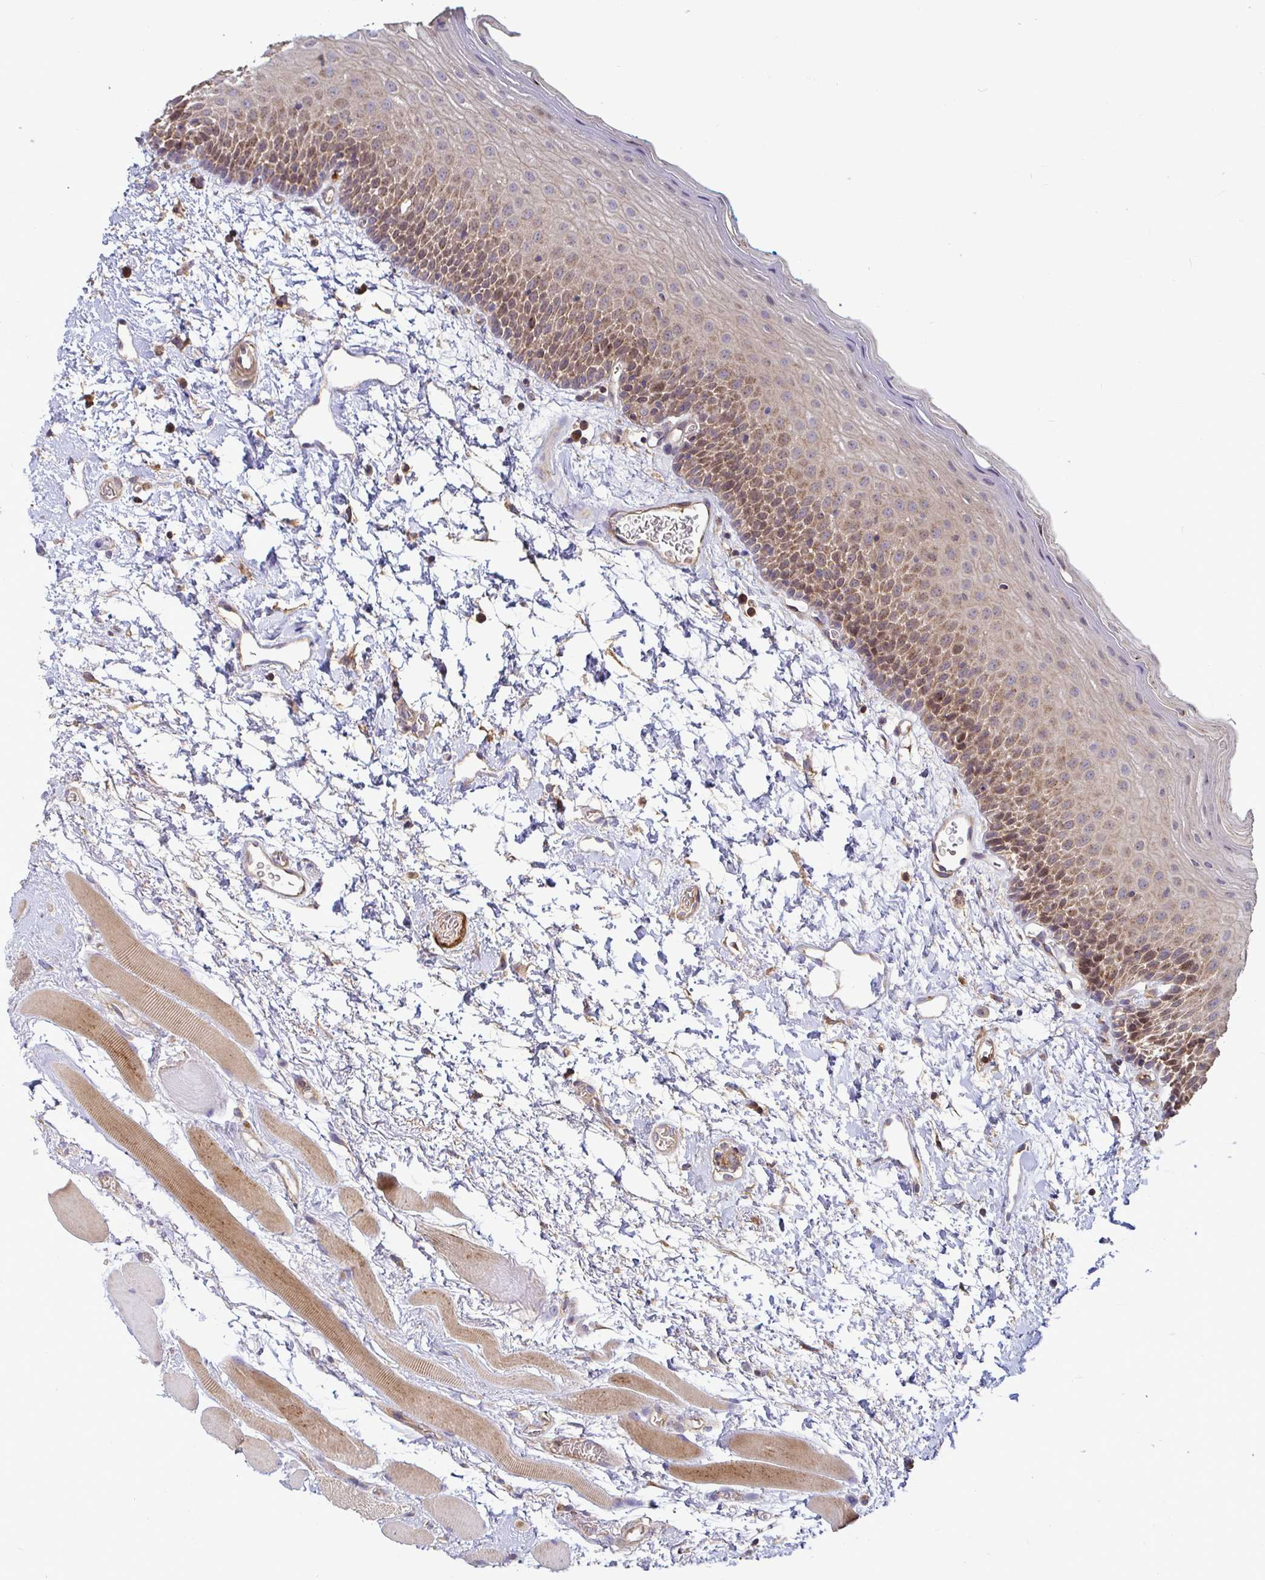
{"staining": {"intensity": "moderate", "quantity": "25%-75%", "location": "cytoplasmic/membranous"}, "tissue": "oral mucosa", "cell_type": "Squamous epithelial cells", "image_type": "normal", "snomed": [{"axis": "morphology", "description": "Normal tissue, NOS"}, {"axis": "topography", "description": "Oral tissue"}], "caption": "This micrograph exhibits IHC staining of unremarkable oral mucosa, with medium moderate cytoplasmic/membranous staining in about 25%-75% of squamous epithelial cells.", "gene": "SPRY1", "patient": {"sex": "female", "age": 82}}